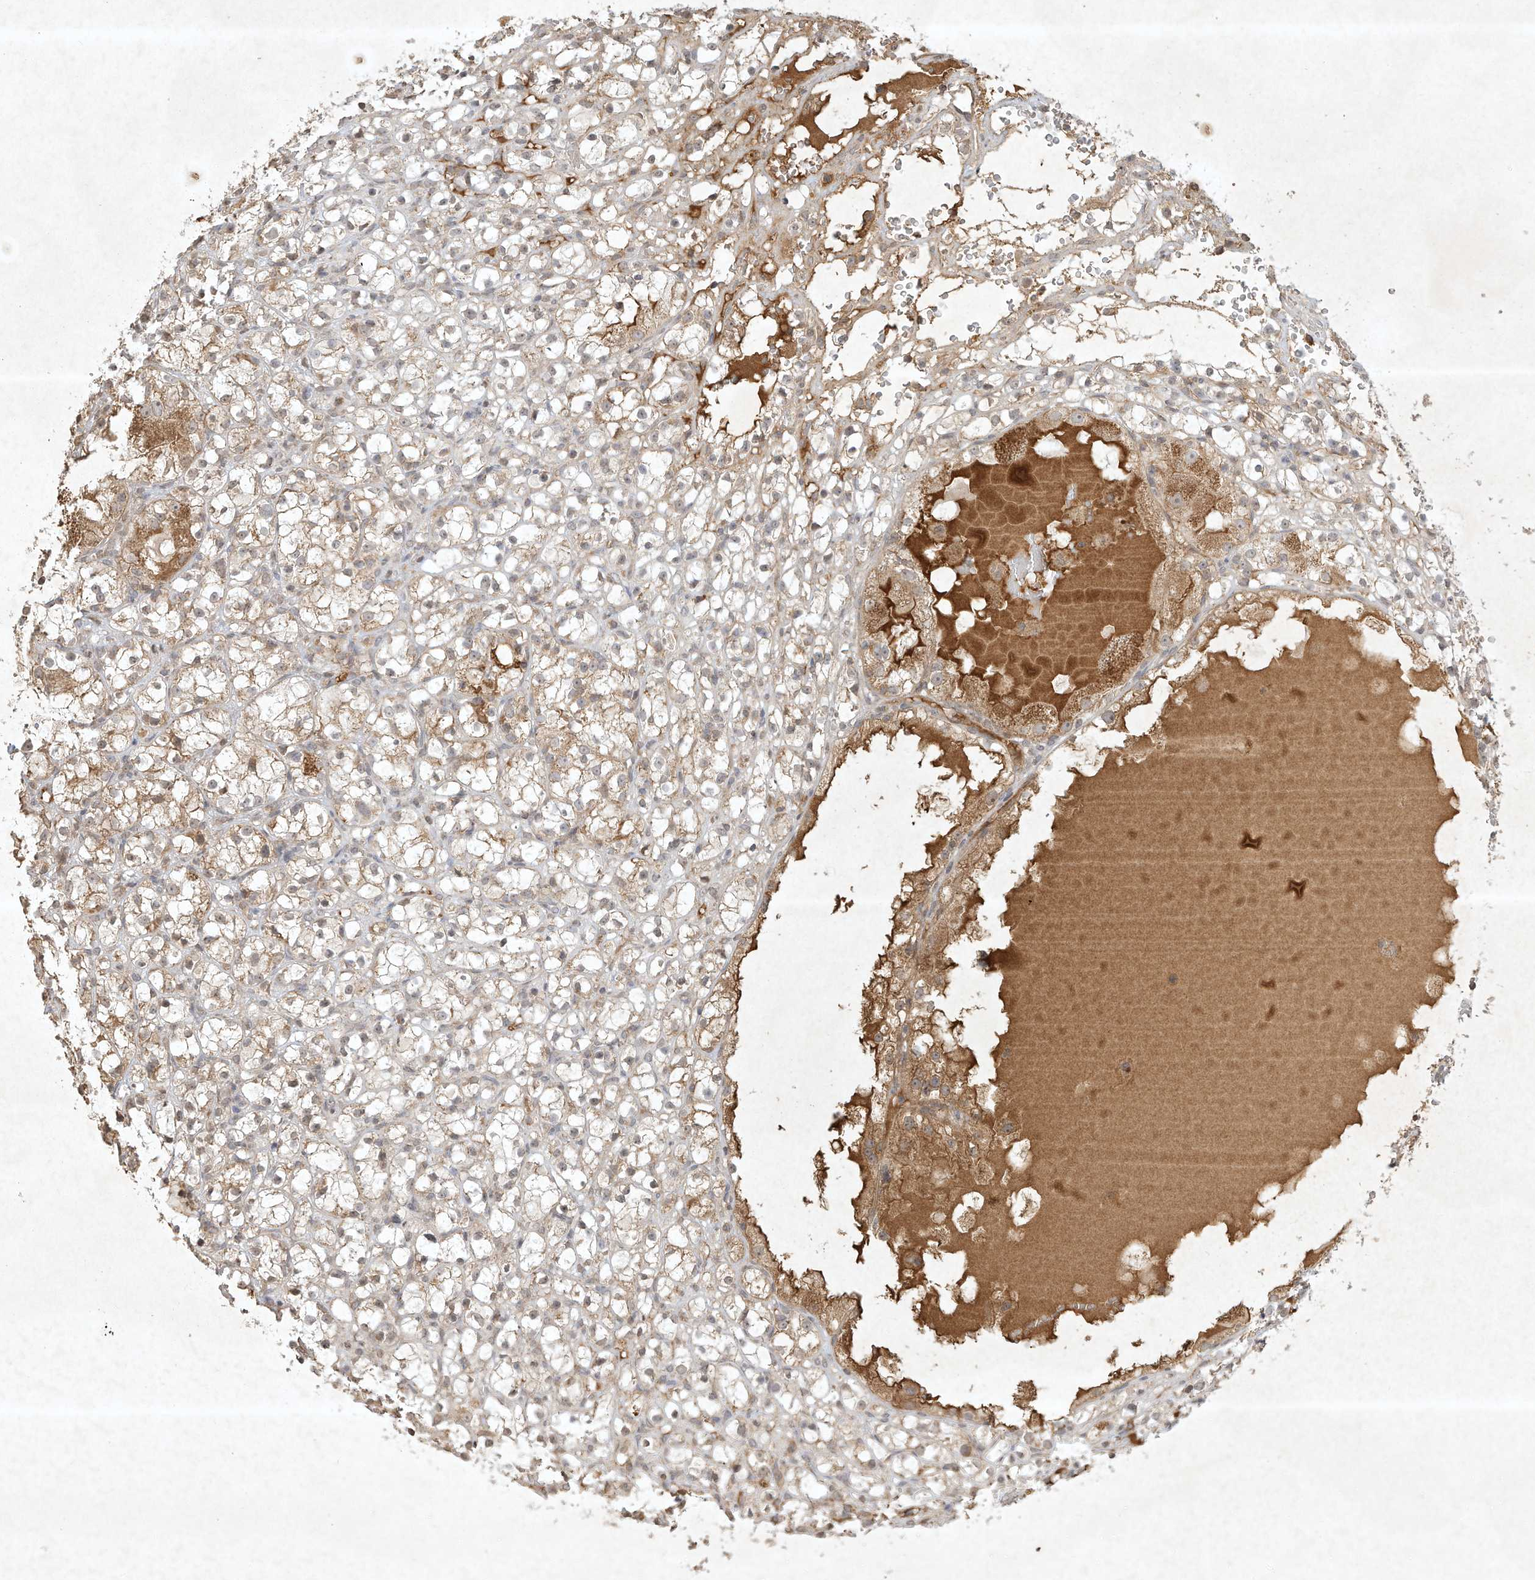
{"staining": {"intensity": "weak", "quantity": "25%-75%", "location": "cytoplasmic/membranous"}, "tissue": "renal cancer", "cell_type": "Tumor cells", "image_type": "cancer", "snomed": [{"axis": "morphology", "description": "Adenocarcinoma, NOS"}, {"axis": "topography", "description": "Kidney"}], "caption": "High-magnification brightfield microscopy of renal adenocarcinoma stained with DAB (brown) and counterstained with hematoxylin (blue). tumor cells exhibit weak cytoplasmic/membranous staining is appreciated in about25%-75% of cells. (brown staining indicates protein expression, while blue staining denotes nuclei).", "gene": "BTRC", "patient": {"sex": "male", "age": 61}}